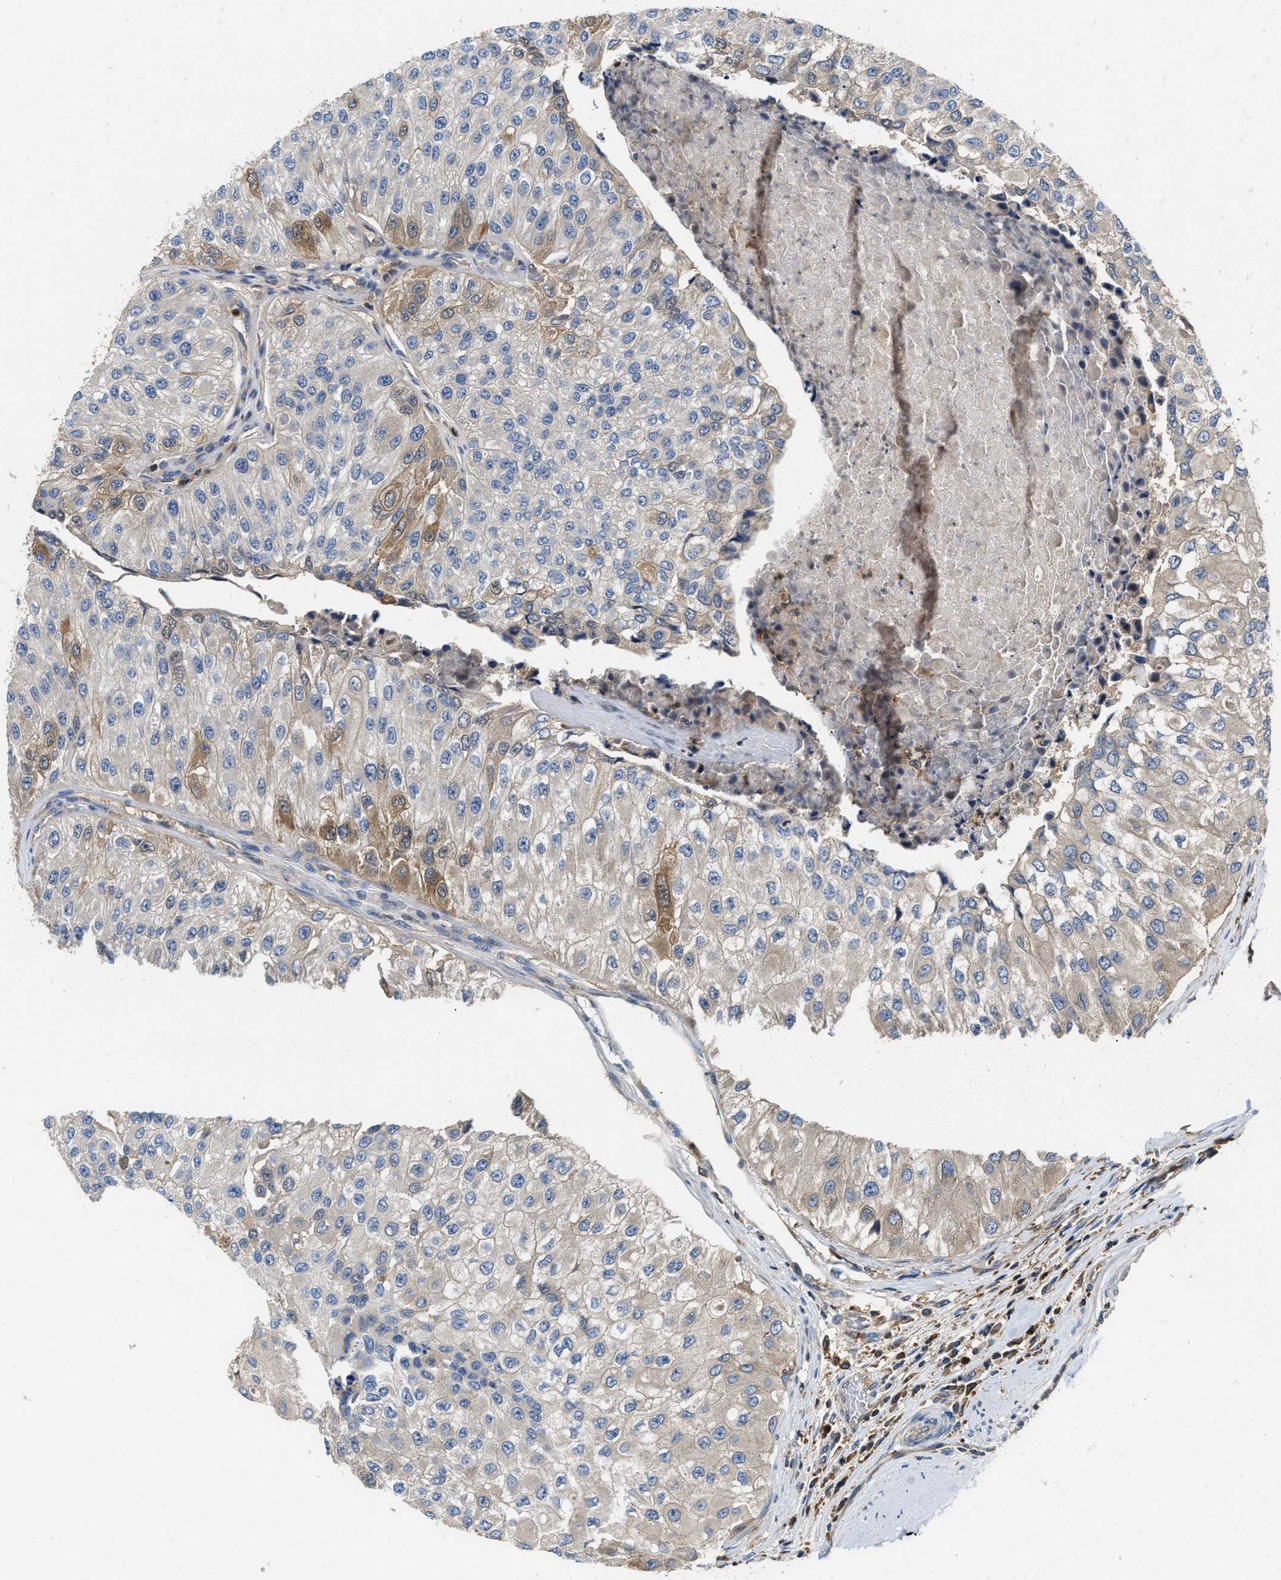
{"staining": {"intensity": "weak", "quantity": "<25%", "location": "cytoplasmic/membranous"}, "tissue": "urothelial cancer", "cell_type": "Tumor cells", "image_type": "cancer", "snomed": [{"axis": "morphology", "description": "Urothelial carcinoma, High grade"}, {"axis": "topography", "description": "Kidney"}, {"axis": "topography", "description": "Urinary bladder"}], "caption": "High magnification brightfield microscopy of urothelial carcinoma (high-grade) stained with DAB (brown) and counterstained with hematoxylin (blue): tumor cells show no significant positivity.", "gene": "OSTF1", "patient": {"sex": "male", "age": 77}}